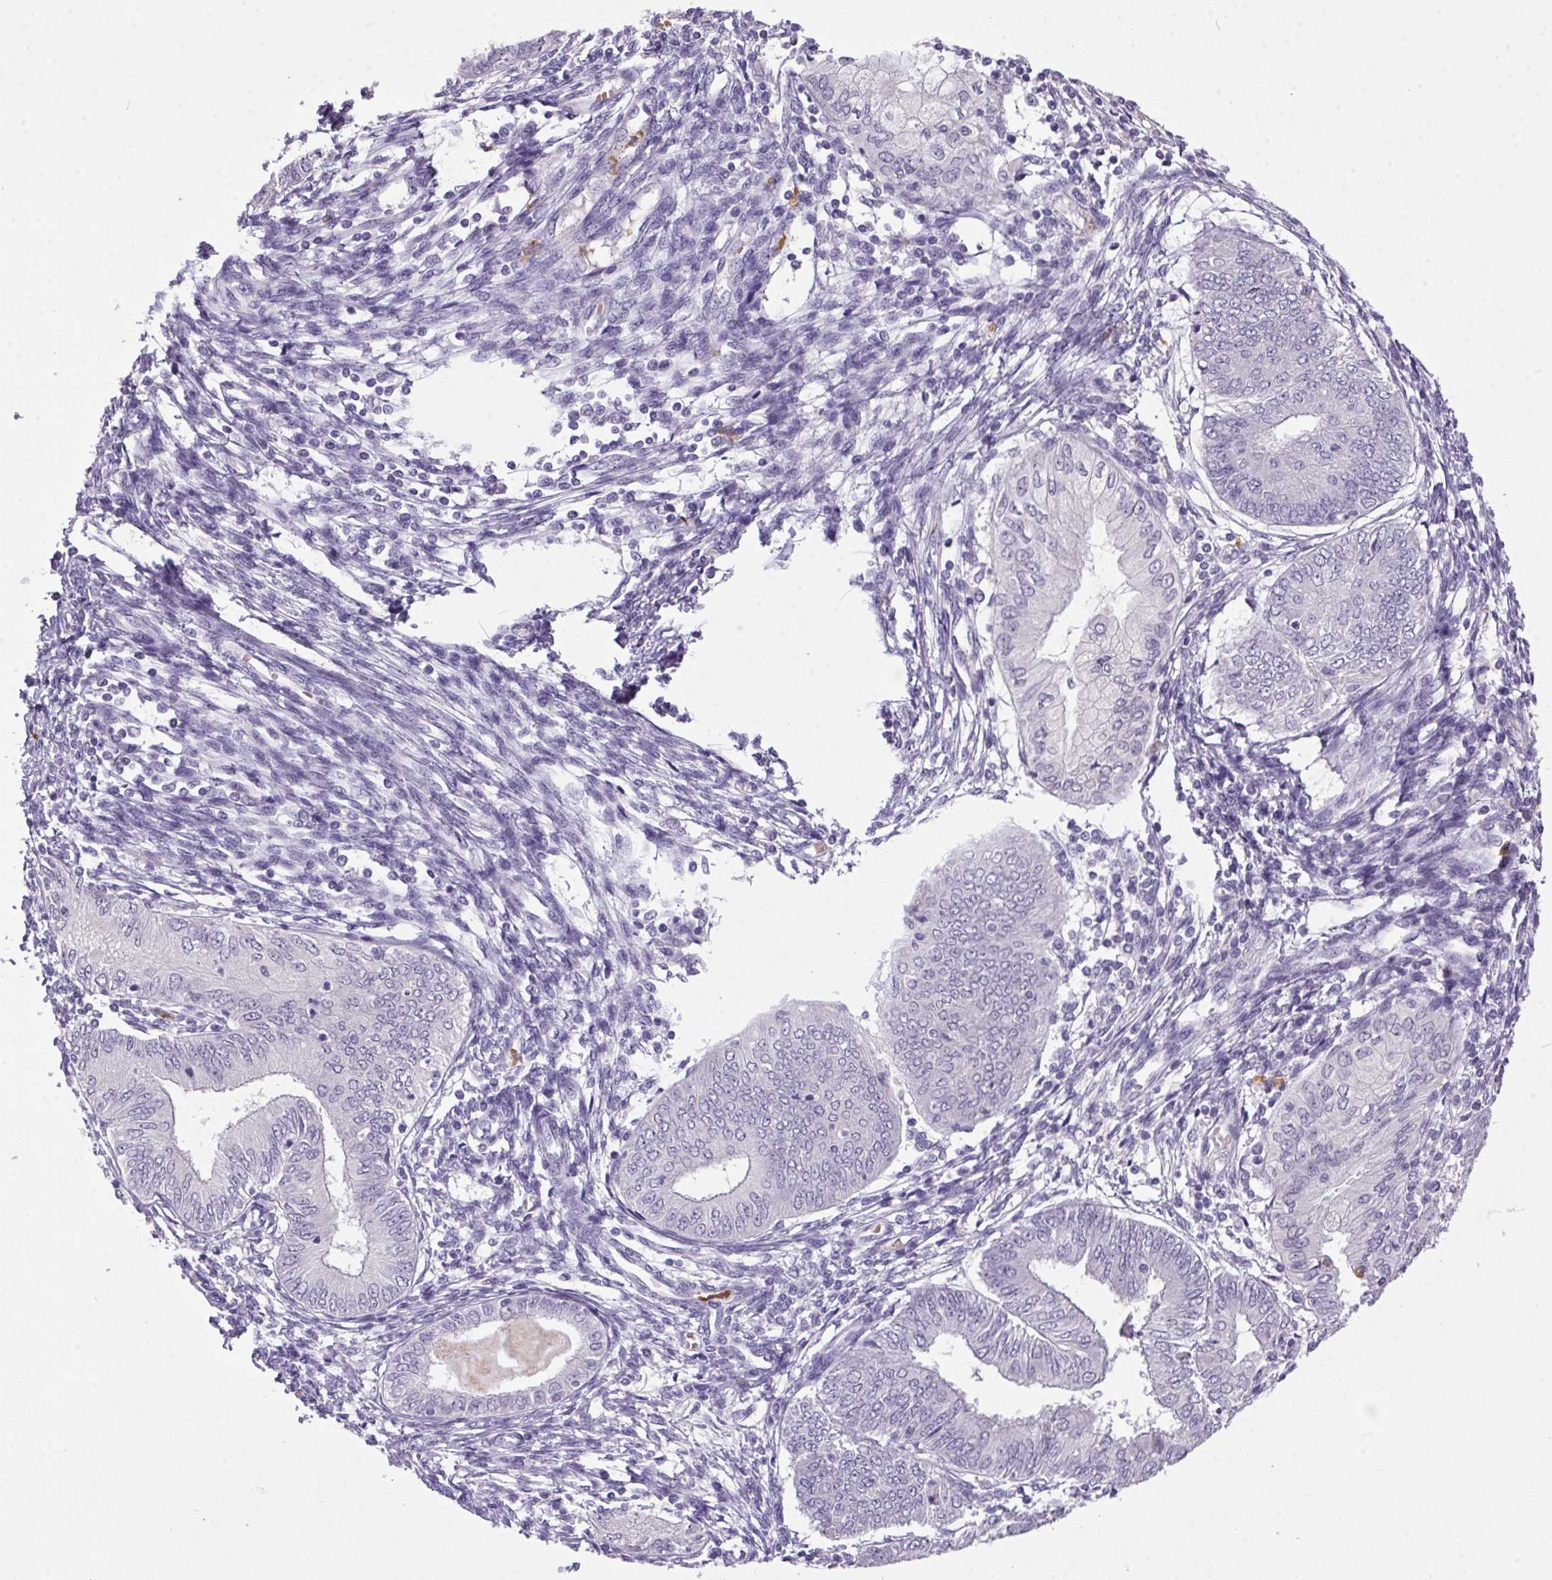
{"staining": {"intensity": "negative", "quantity": "none", "location": "none"}, "tissue": "endometrial cancer", "cell_type": "Tumor cells", "image_type": "cancer", "snomed": [{"axis": "morphology", "description": "Adenocarcinoma, NOS"}, {"axis": "topography", "description": "Endometrium"}], "caption": "Immunohistochemistry photomicrograph of human endometrial cancer stained for a protein (brown), which shows no staining in tumor cells.", "gene": "TRDN", "patient": {"sex": "female", "age": 68}}